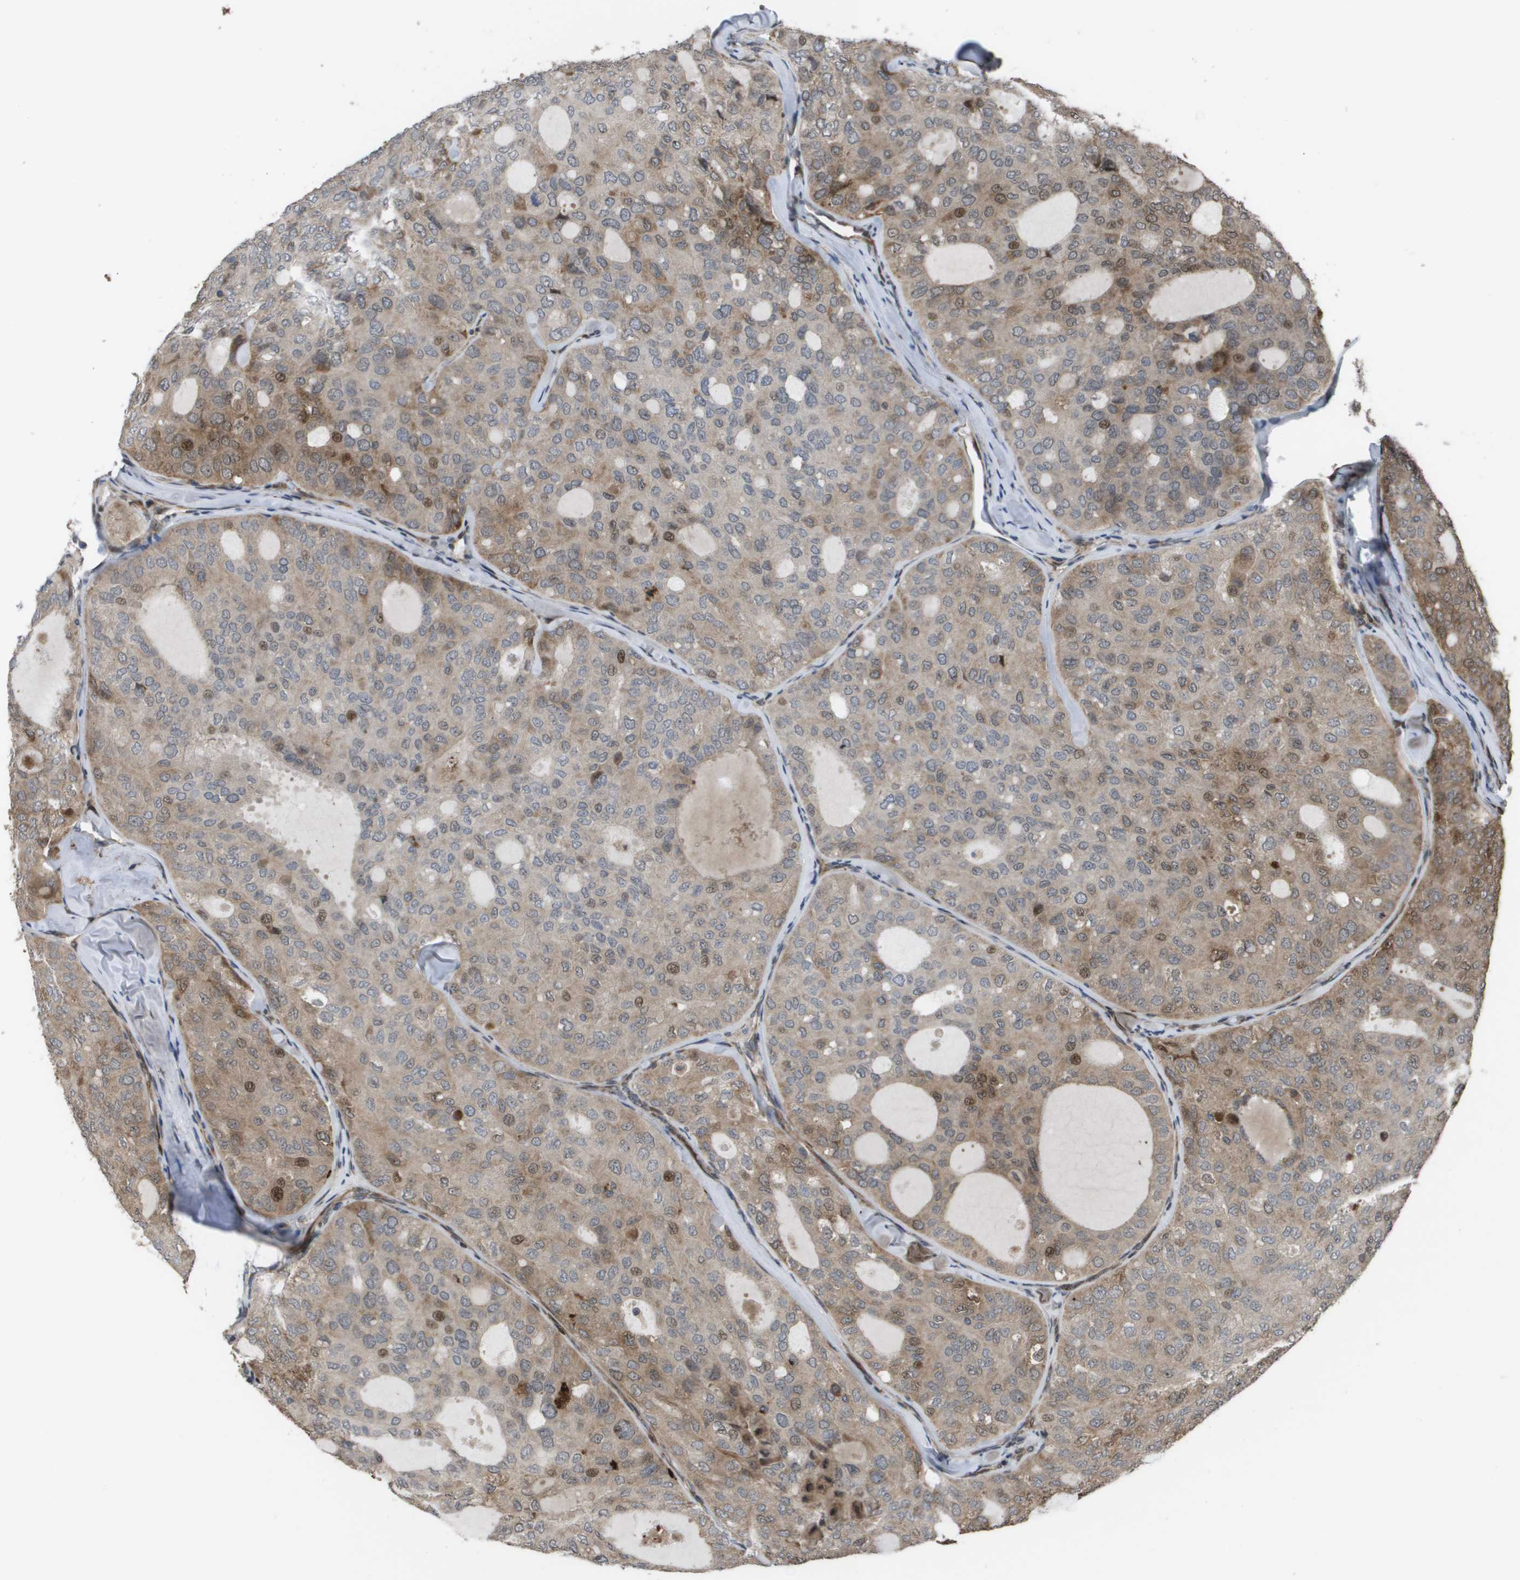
{"staining": {"intensity": "moderate", "quantity": "<25%", "location": "cytoplasmic/membranous,nuclear"}, "tissue": "thyroid cancer", "cell_type": "Tumor cells", "image_type": "cancer", "snomed": [{"axis": "morphology", "description": "Follicular adenoma carcinoma, NOS"}, {"axis": "topography", "description": "Thyroid gland"}], "caption": "Human follicular adenoma carcinoma (thyroid) stained for a protein (brown) demonstrates moderate cytoplasmic/membranous and nuclear positive staining in about <25% of tumor cells.", "gene": "AXIN2", "patient": {"sex": "male", "age": 75}}